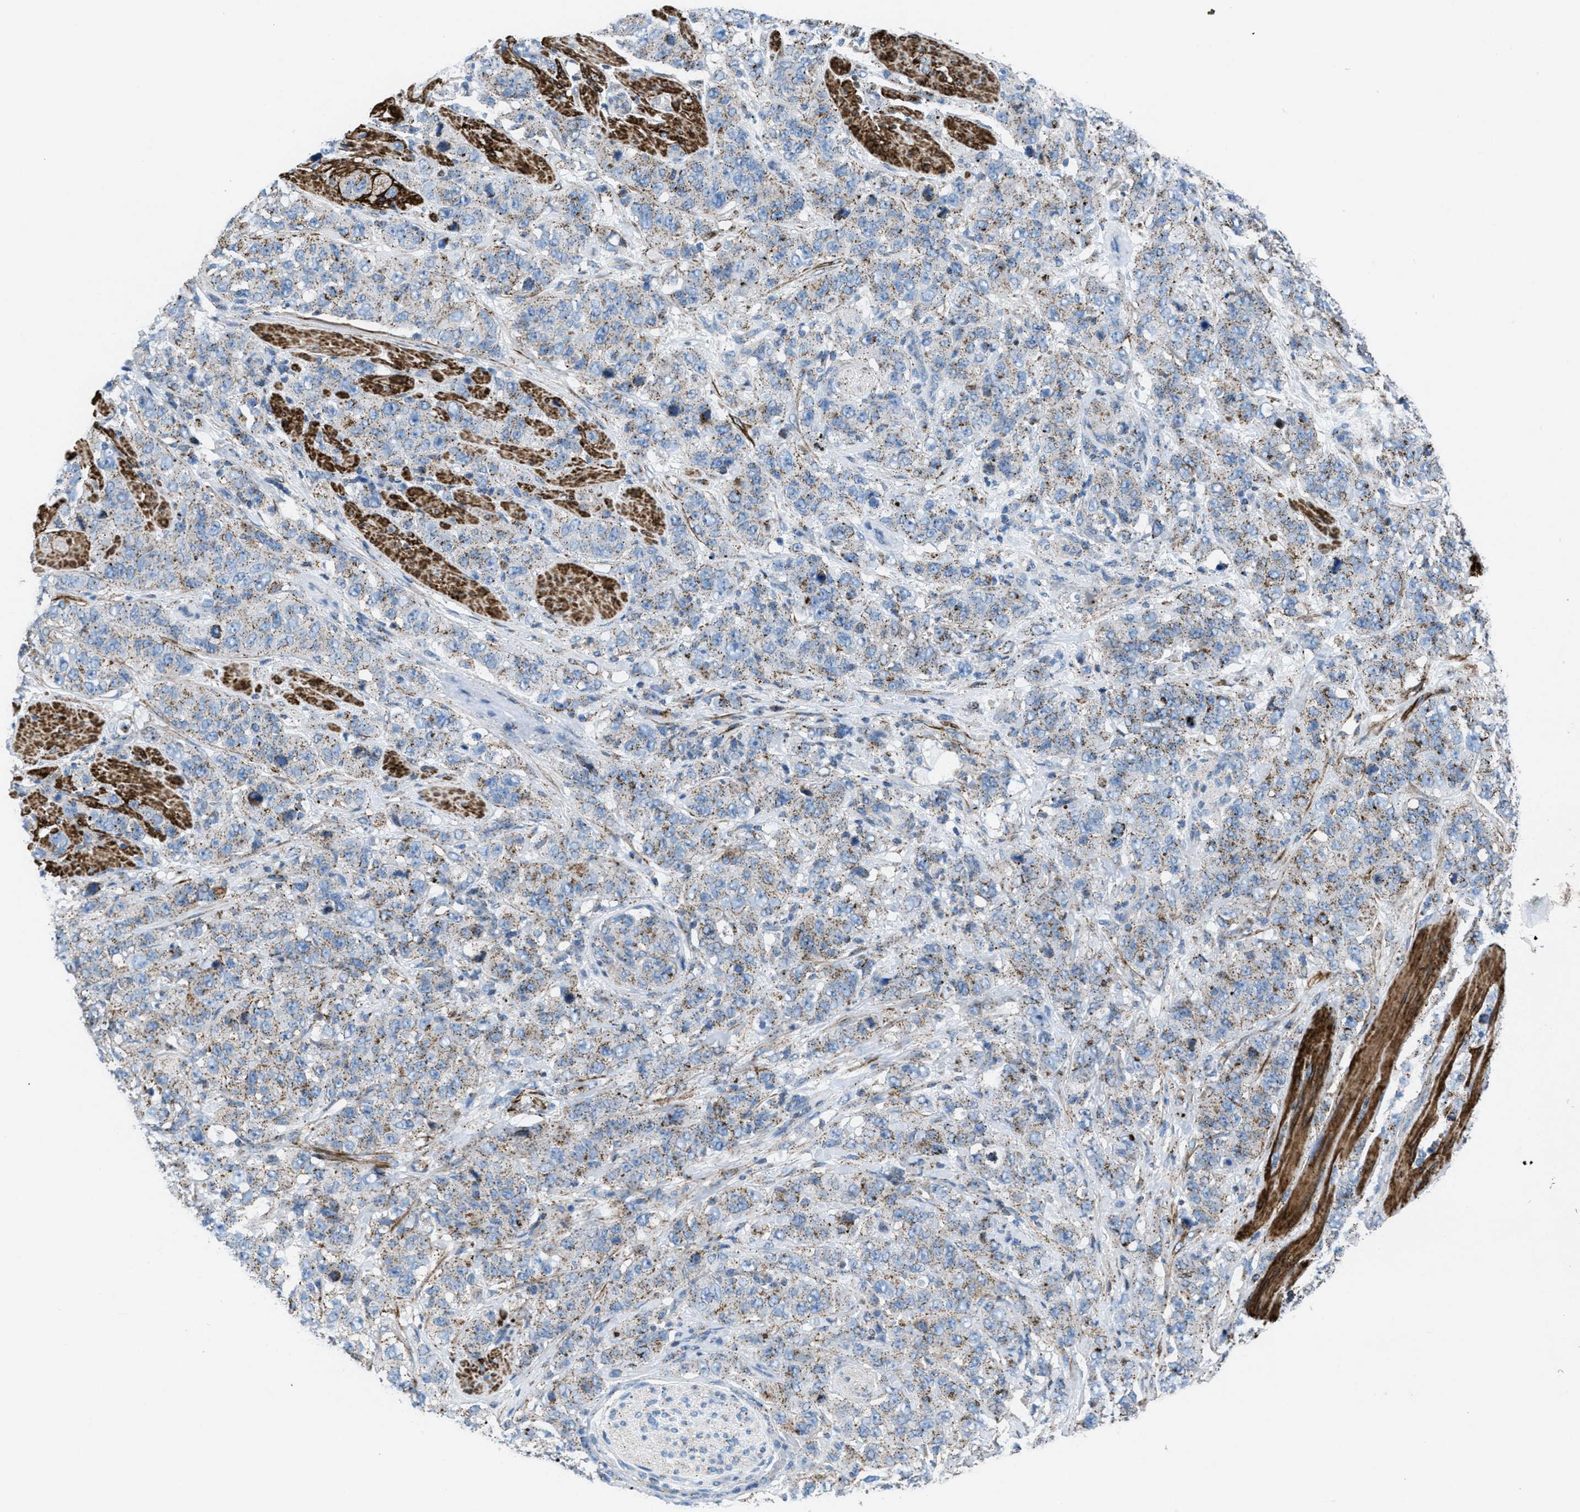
{"staining": {"intensity": "weak", "quantity": ">75%", "location": "cytoplasmic/membranous"}, "tissue": "stomach cancer", "cell_type": "Tumor cells", "image_type": "cancer", "snomed": [{"axis": "morphology", "description": "Adenocarcinoma, NOS"}, {"axis": "topography", "description": "Stomach"}], "caption": "Weak cytoplasmic/membranous staining is present in about >75% of tumor cells in stomach adenocarcinoma. (DAB (3,3'-diaminobenzidine) IHC with brightfield microscopy, high magnification).", "gene": "MFSD13A", "patient": {"sex": "male", "age": 48}}